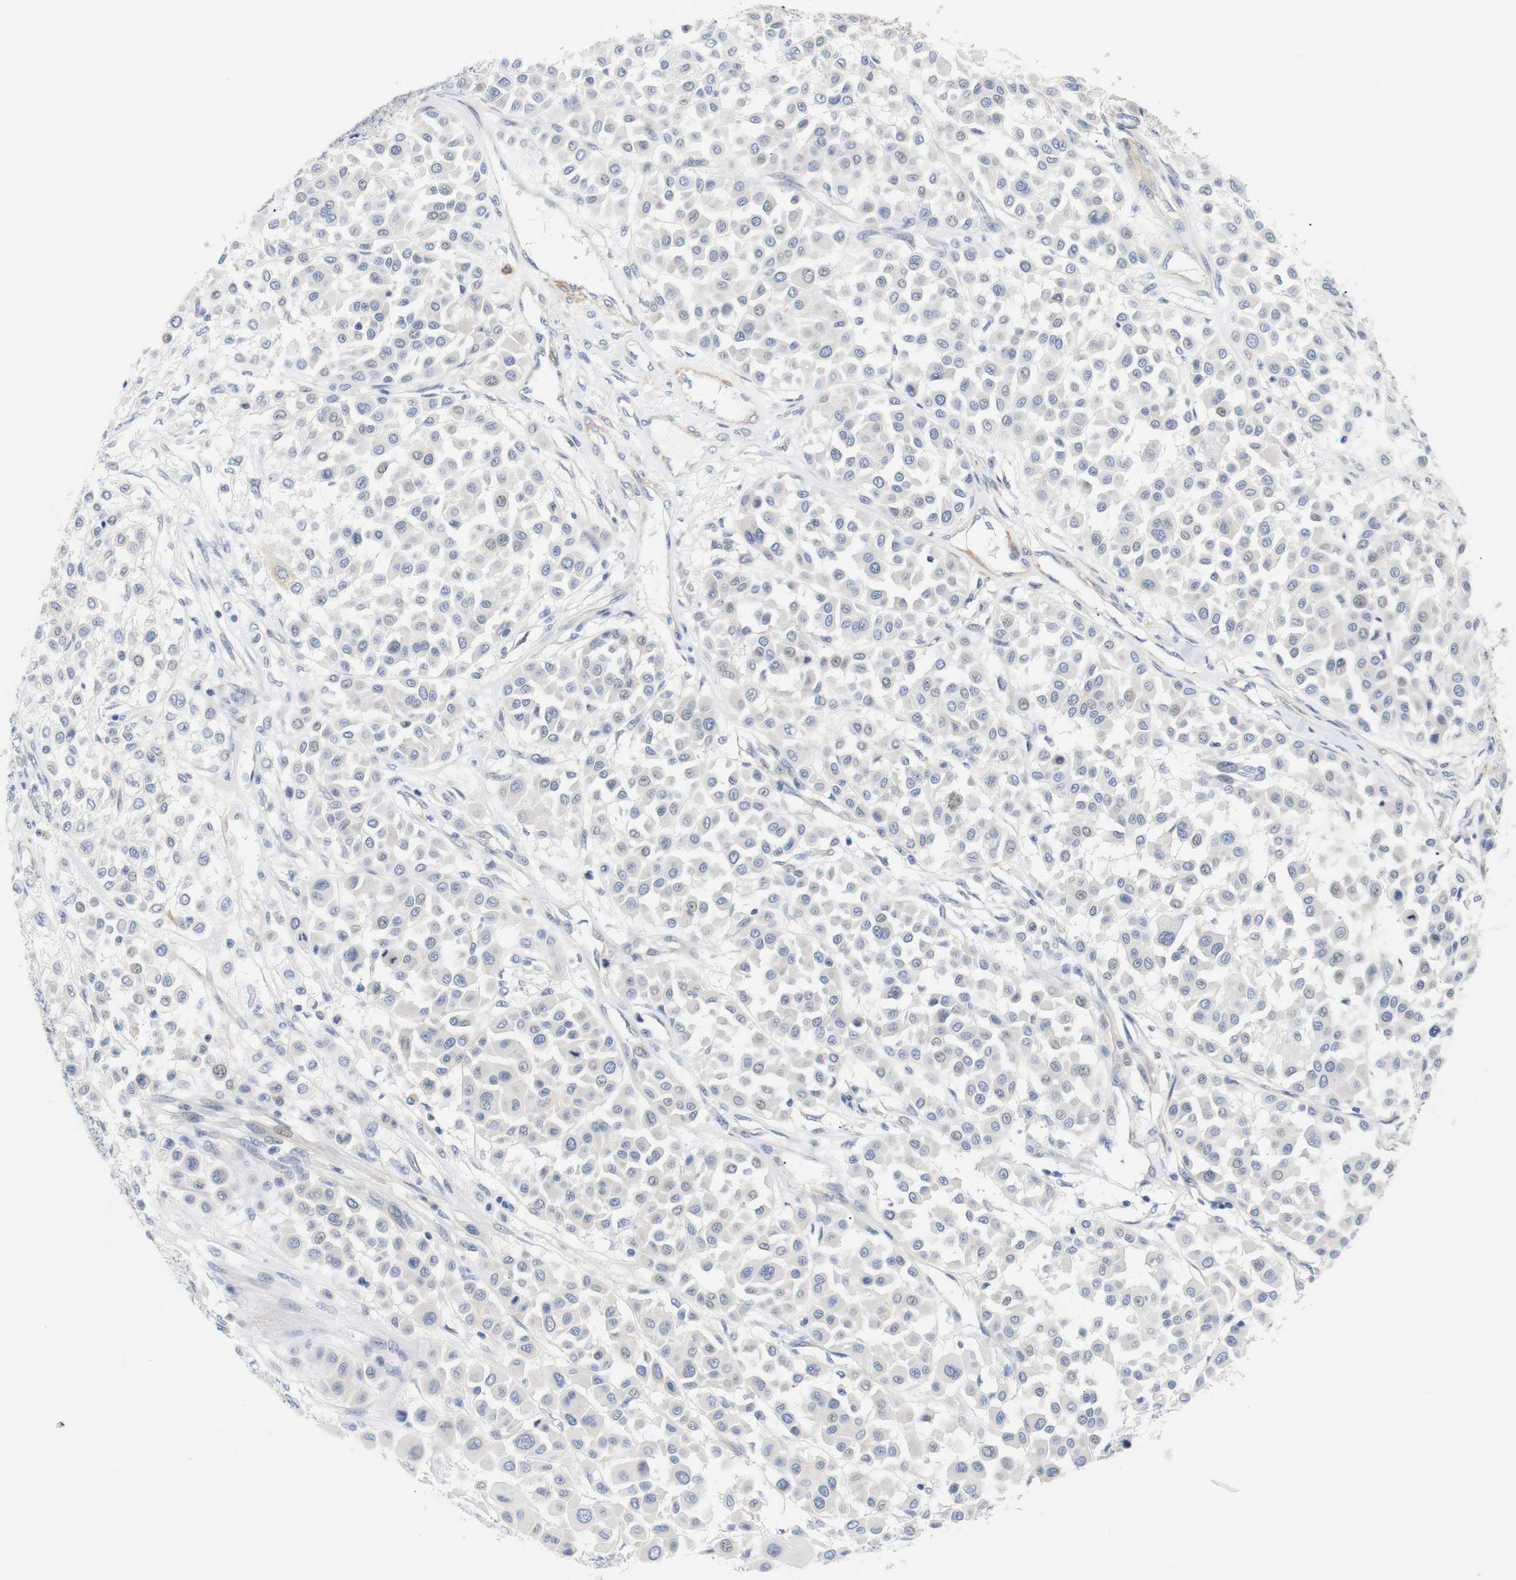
{"staining": {"intensity": "negative", "quantity": "none", "location": "none"}, "tissue": "melanoma", "cell_type": "Tumor cells", "image_type": "cancer", "snomed": [{"axis": "morphology", "description": "Malignant melanoma, Metastatic site"}, {"axis": "topography", "description": "Soft tissue"}], "caption": "Micrograph shows no significant protein expression in tumor cells of melanoma.", "gene": "STMN3", "patient": {"sex": "male", "age": 41}}